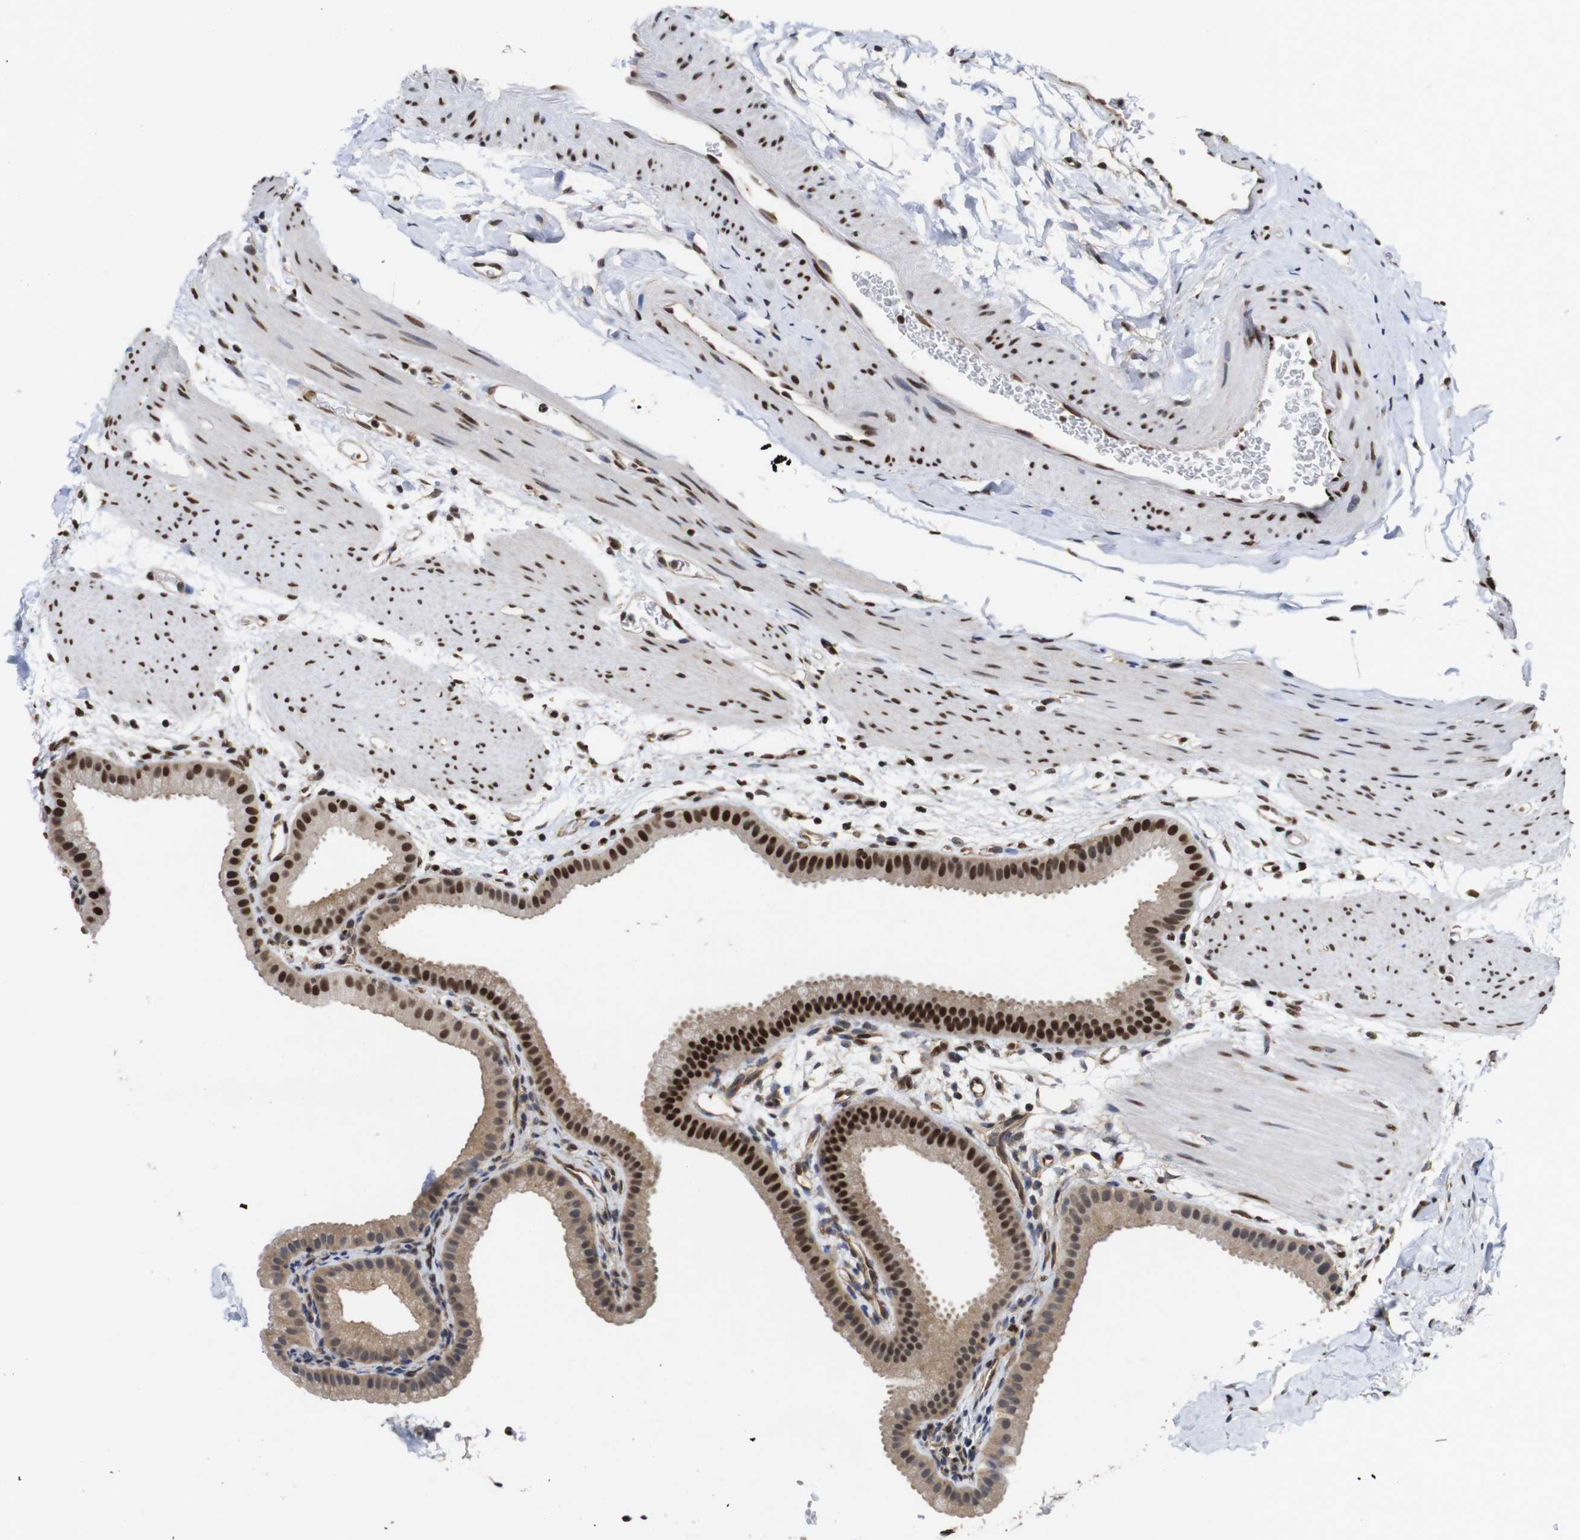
{"staining": {"intensity": "strong", "quantity": ">75%", "location": "cytoplasmic/membranous,nuclear"}, "tissue": "gallbladder", "cell_type": "Glandular cells", "image_type": "normal", "snomed": [{"axis": "morphology", "description": "Normal tissue, NOS"}, {"axis": "topography", "description": "Gallbladder"}], "caption": "The immunohistochemical stain labels strong cytoplasmic/membranous,nuclear expression in glandular cells of normal gallbladder.", "gene": "SUMO3", "patient": {"sex": "female", "age": 64}}